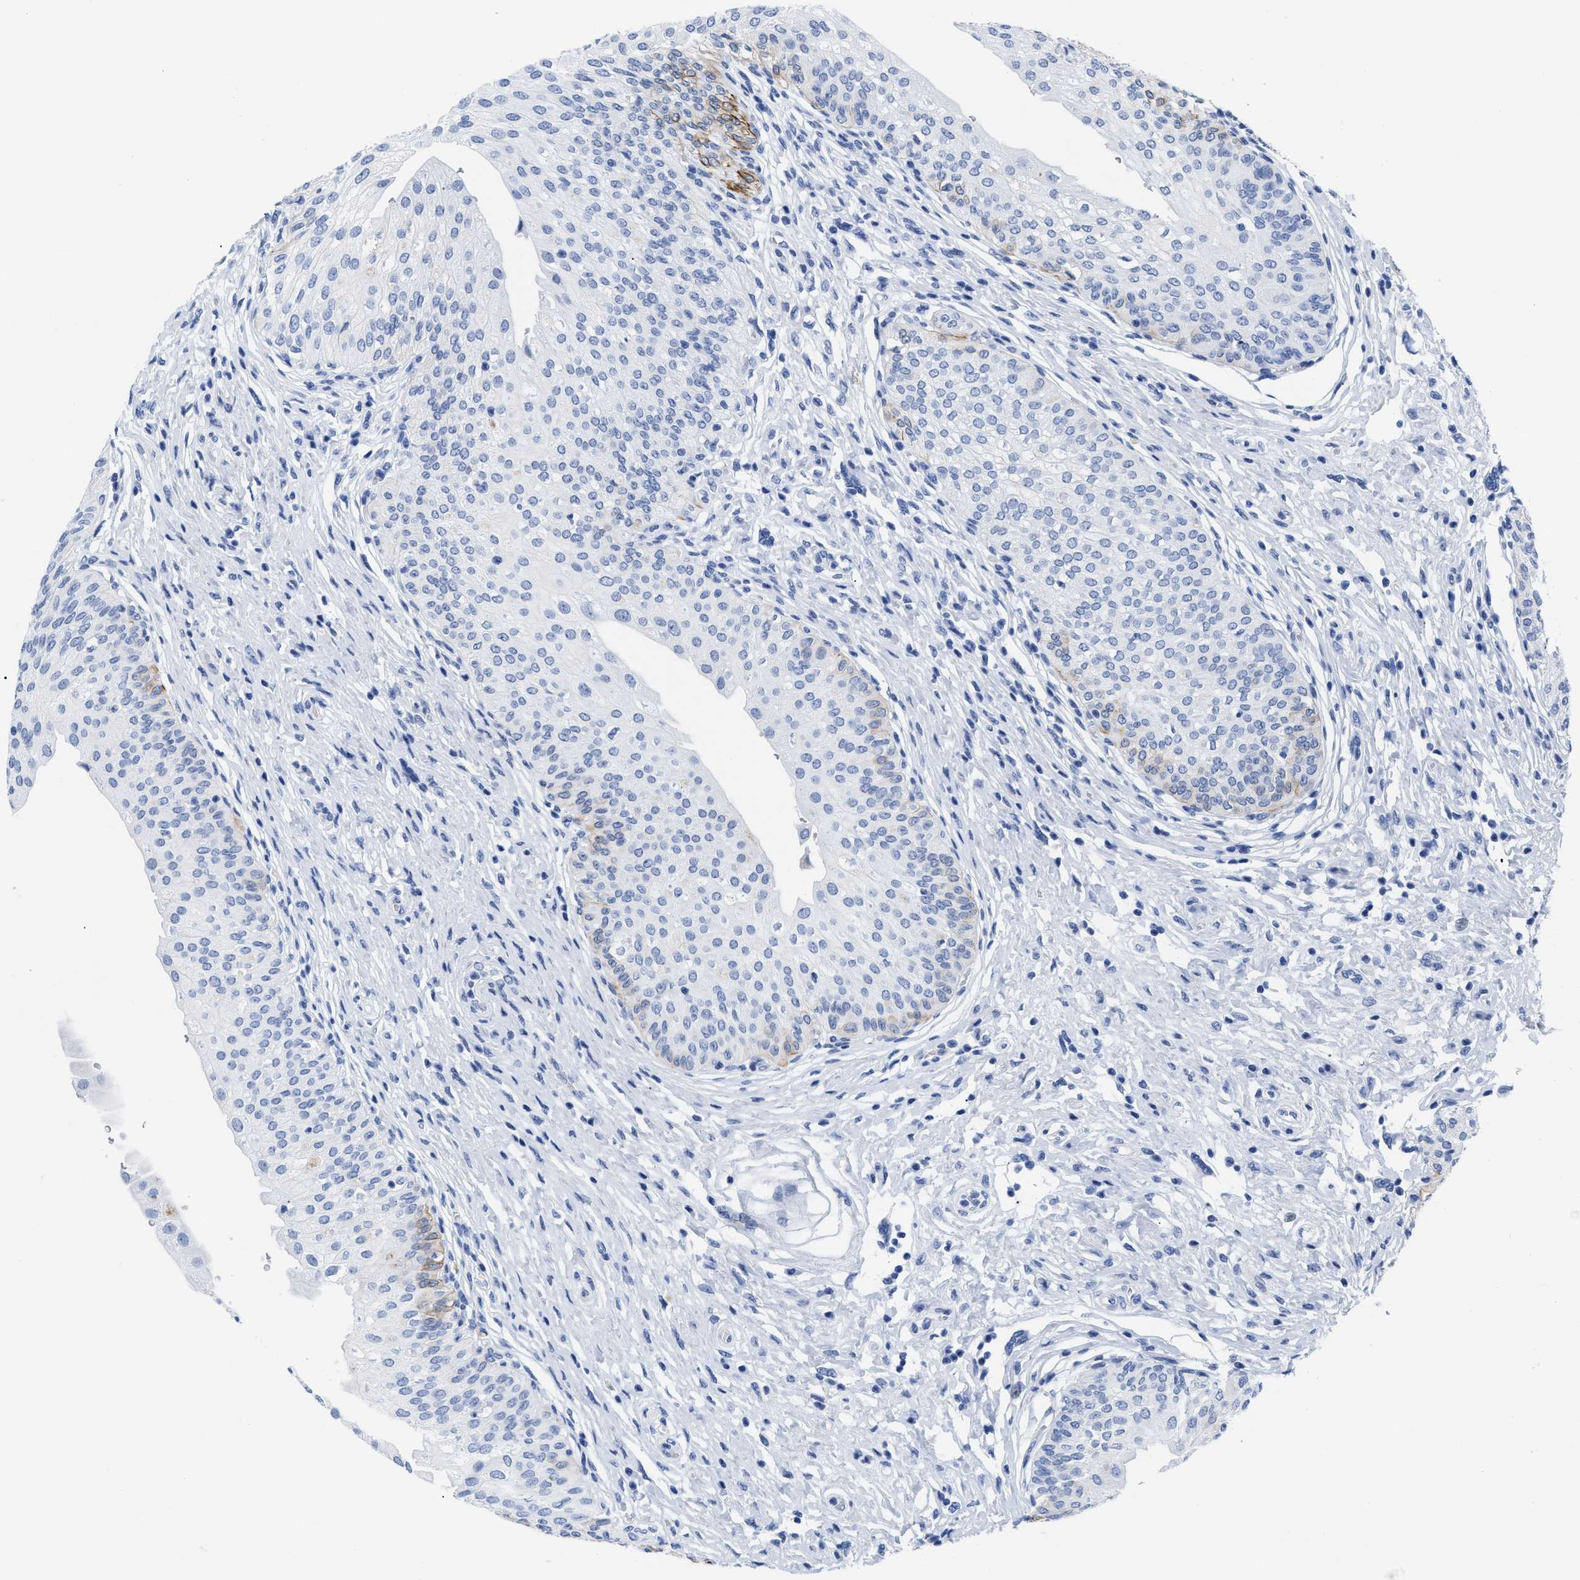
{"staining": {"intensity": "moderate", "quantity": "<25%", "location": "cytoplasmic/membranous"}, "tissue": "urinary bladder", "cell_type": "Urothelial cells", "image_type": "normal", "snomed": [{"axis": "morphology", "description": "Normal tissue, NOS"}, {"axis": "topography", "description": "Urinary bladder"}], "caption": "A low amount of moderate cytoplasmic/membranous staining is identified in approximately <25% of urothelial cells in benign urinary bladder.", "gene": "DUSP26", "patient": {"sex": "male", "age": 46}}